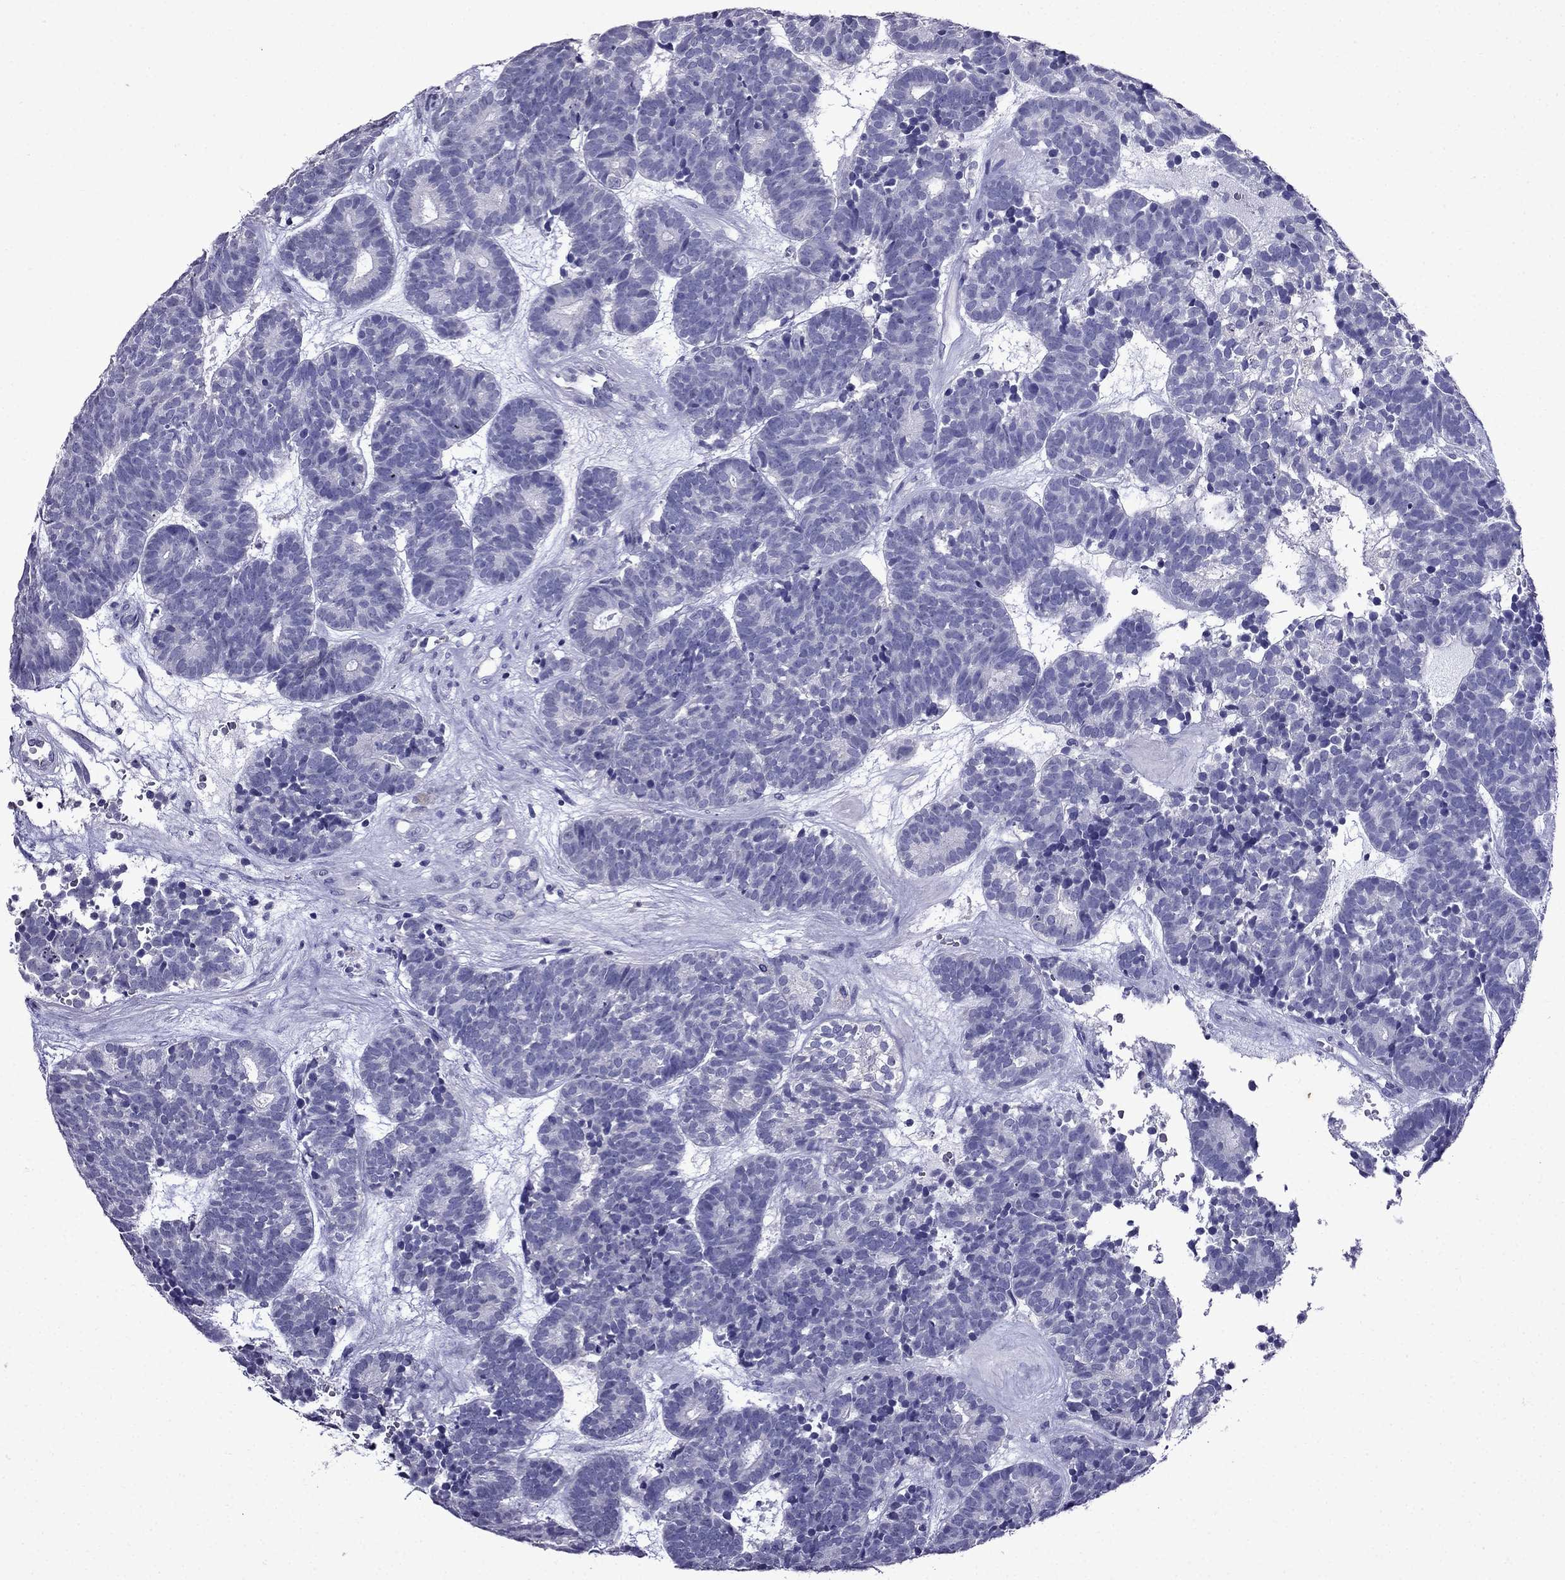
{"staining": {"intensity": "negative", "quantity": "none", "location": "none"}, "tissue": "head and neck cancer", "cell_type": "Tumor cells", "image_type": "cancer", "snomed": [{"axis": "morphology", "description": "Adenocarcinoma, NOS"}, {"axis": "topography", "description": "Head-Neck"}], "caption": "Immunohistochemistry (IHC) of head and neck cancer exhibits no positivity in tumor cells.", "gene": "DNAH17", "patient": {"sex": "female", "age": 81}}